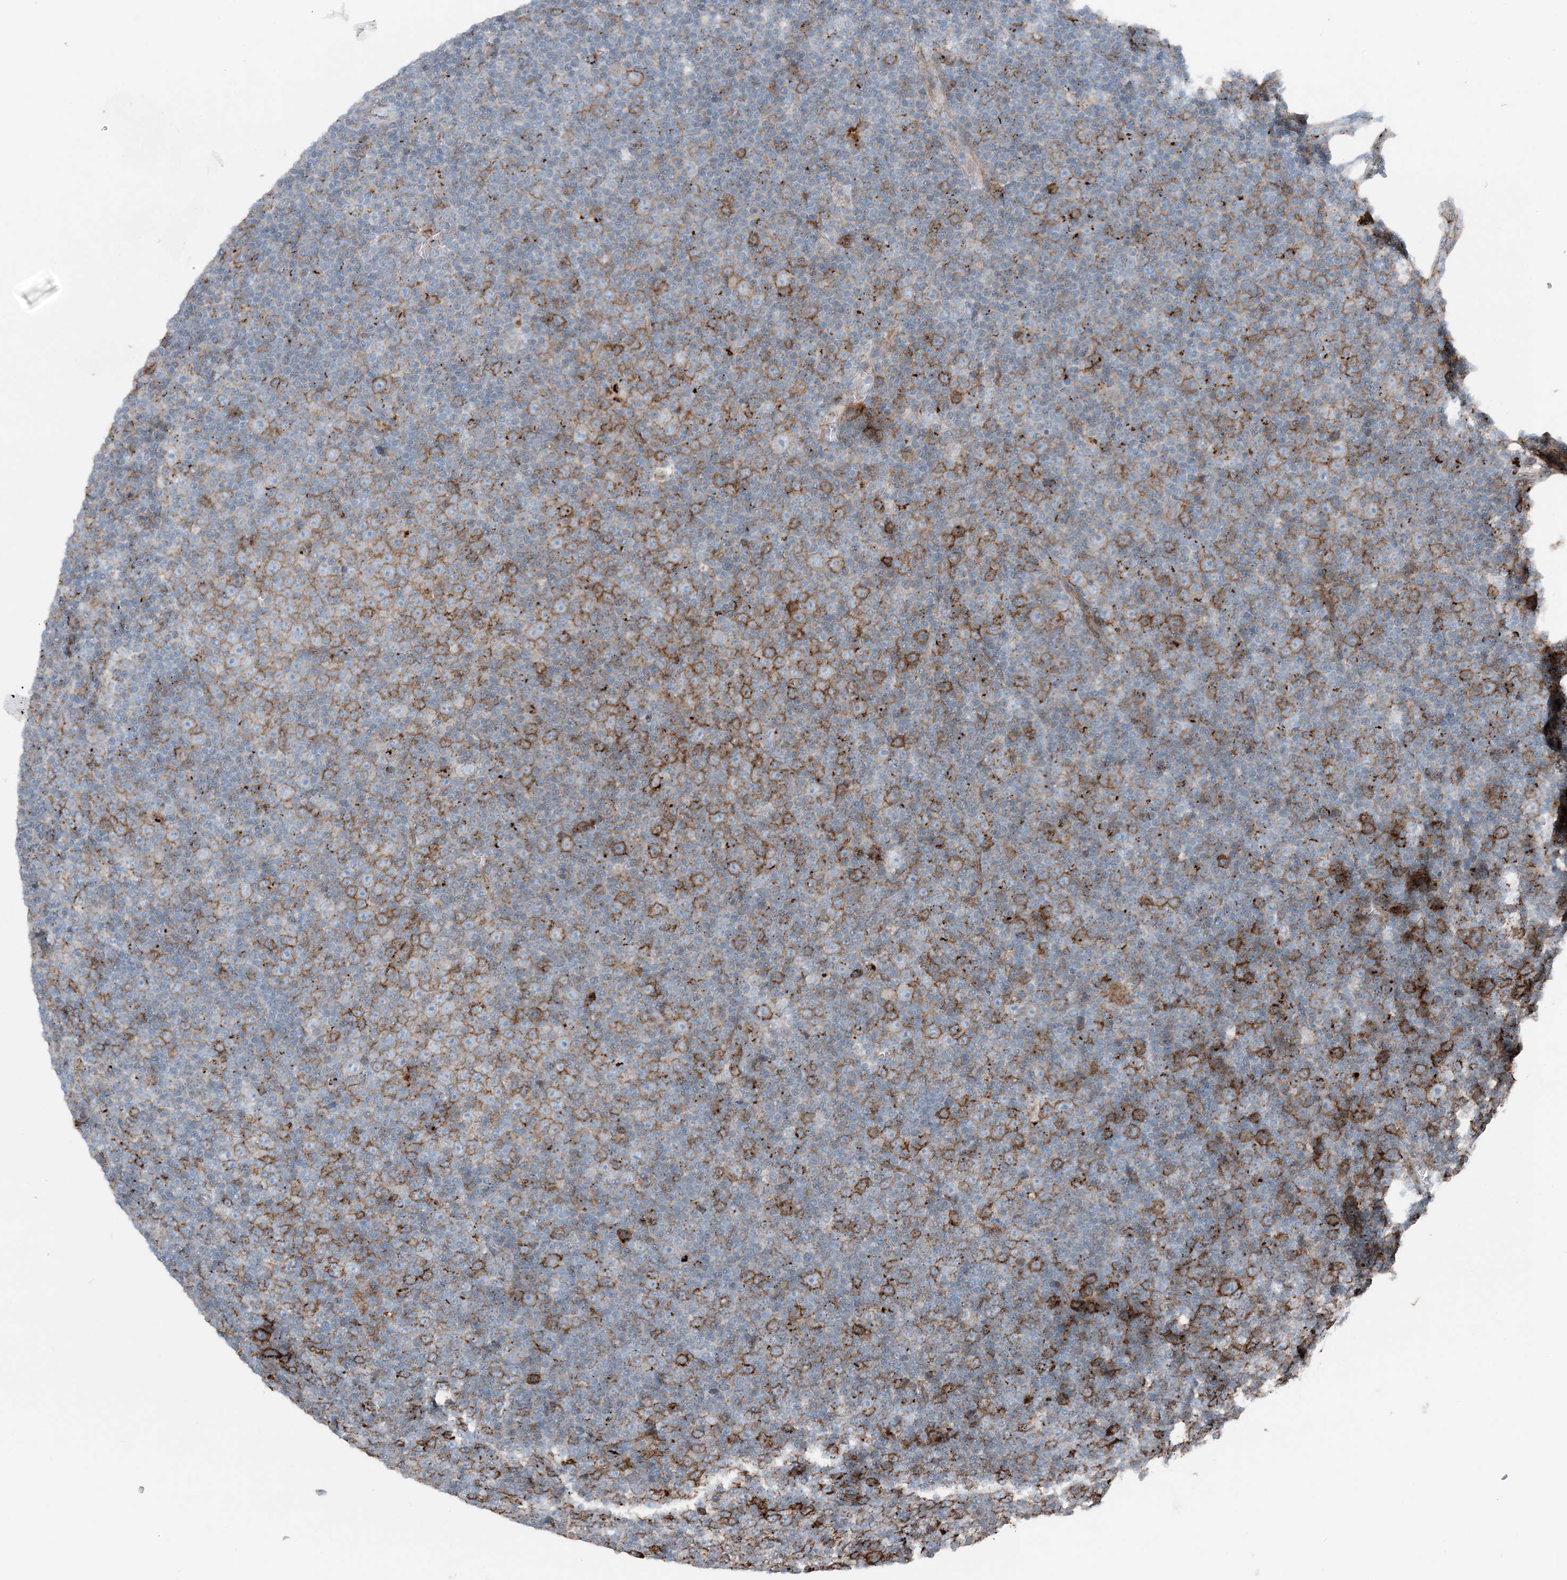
{"staining": {"intensity": "moderate", "quantity": "<25%", "location": "cytoplasmic/membranous"}, "tissue": "lymphoma", "cell_type": "Tumor cells", "image_type": "cancer", "snomed": [{"axis": "morphology", "description": "Malignant lymphoma, non-Hodgkin's type, Low grade"}, {"axis": "topography", "description": "Lymph node"}], "caption": "Brown immunohistochemical staining in human malignant lymphoma, non-Hodgkin's type (low-grade) exhibits moderate cytoplasmic/membranous staining in about <25% of tumor cells.", "gene": "KY", "patient": {"sex": "female", "age": 67}}